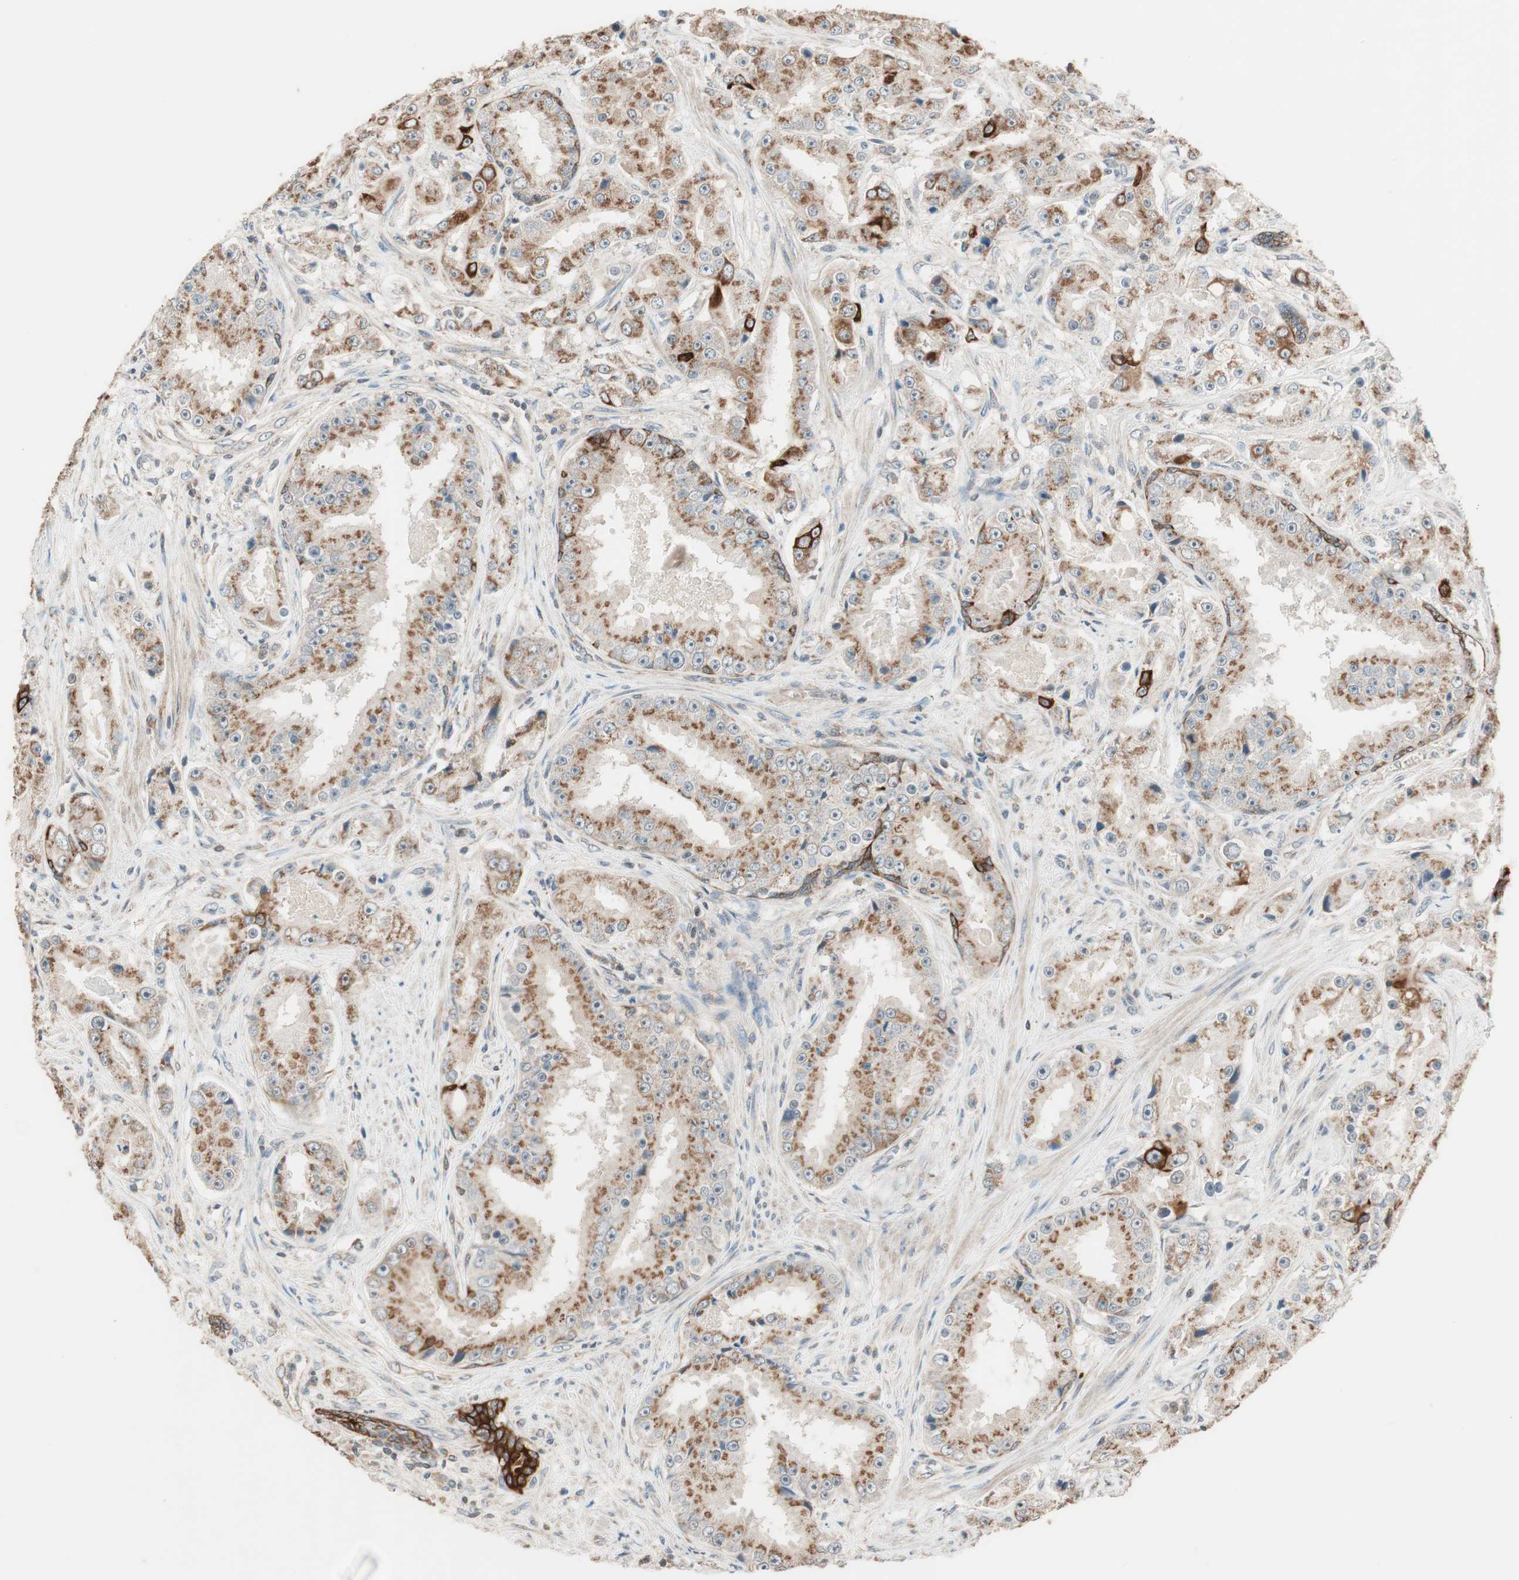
{"staining": {"intensity": "moderate", "quantity": ">75%", "location": "cytoplasmic/membranous"}, "tissue": "prostate cancer", "cell_type": "Tumor cells", "image_type": "cancer", "snomed": [{"axis": "morphology", "description": "Adenocarcinoma, High grade"}, {"axis": "topography", "description": "Prostate"}], "caption": "Prostate cancer (adenocarcinoma (high-grade)) tissue shows moderate cytoplasmic/membranous expression in about >75% of tumor cells", "gene": "TRIM21", "patient": {"sex": "male", "age": 73}}